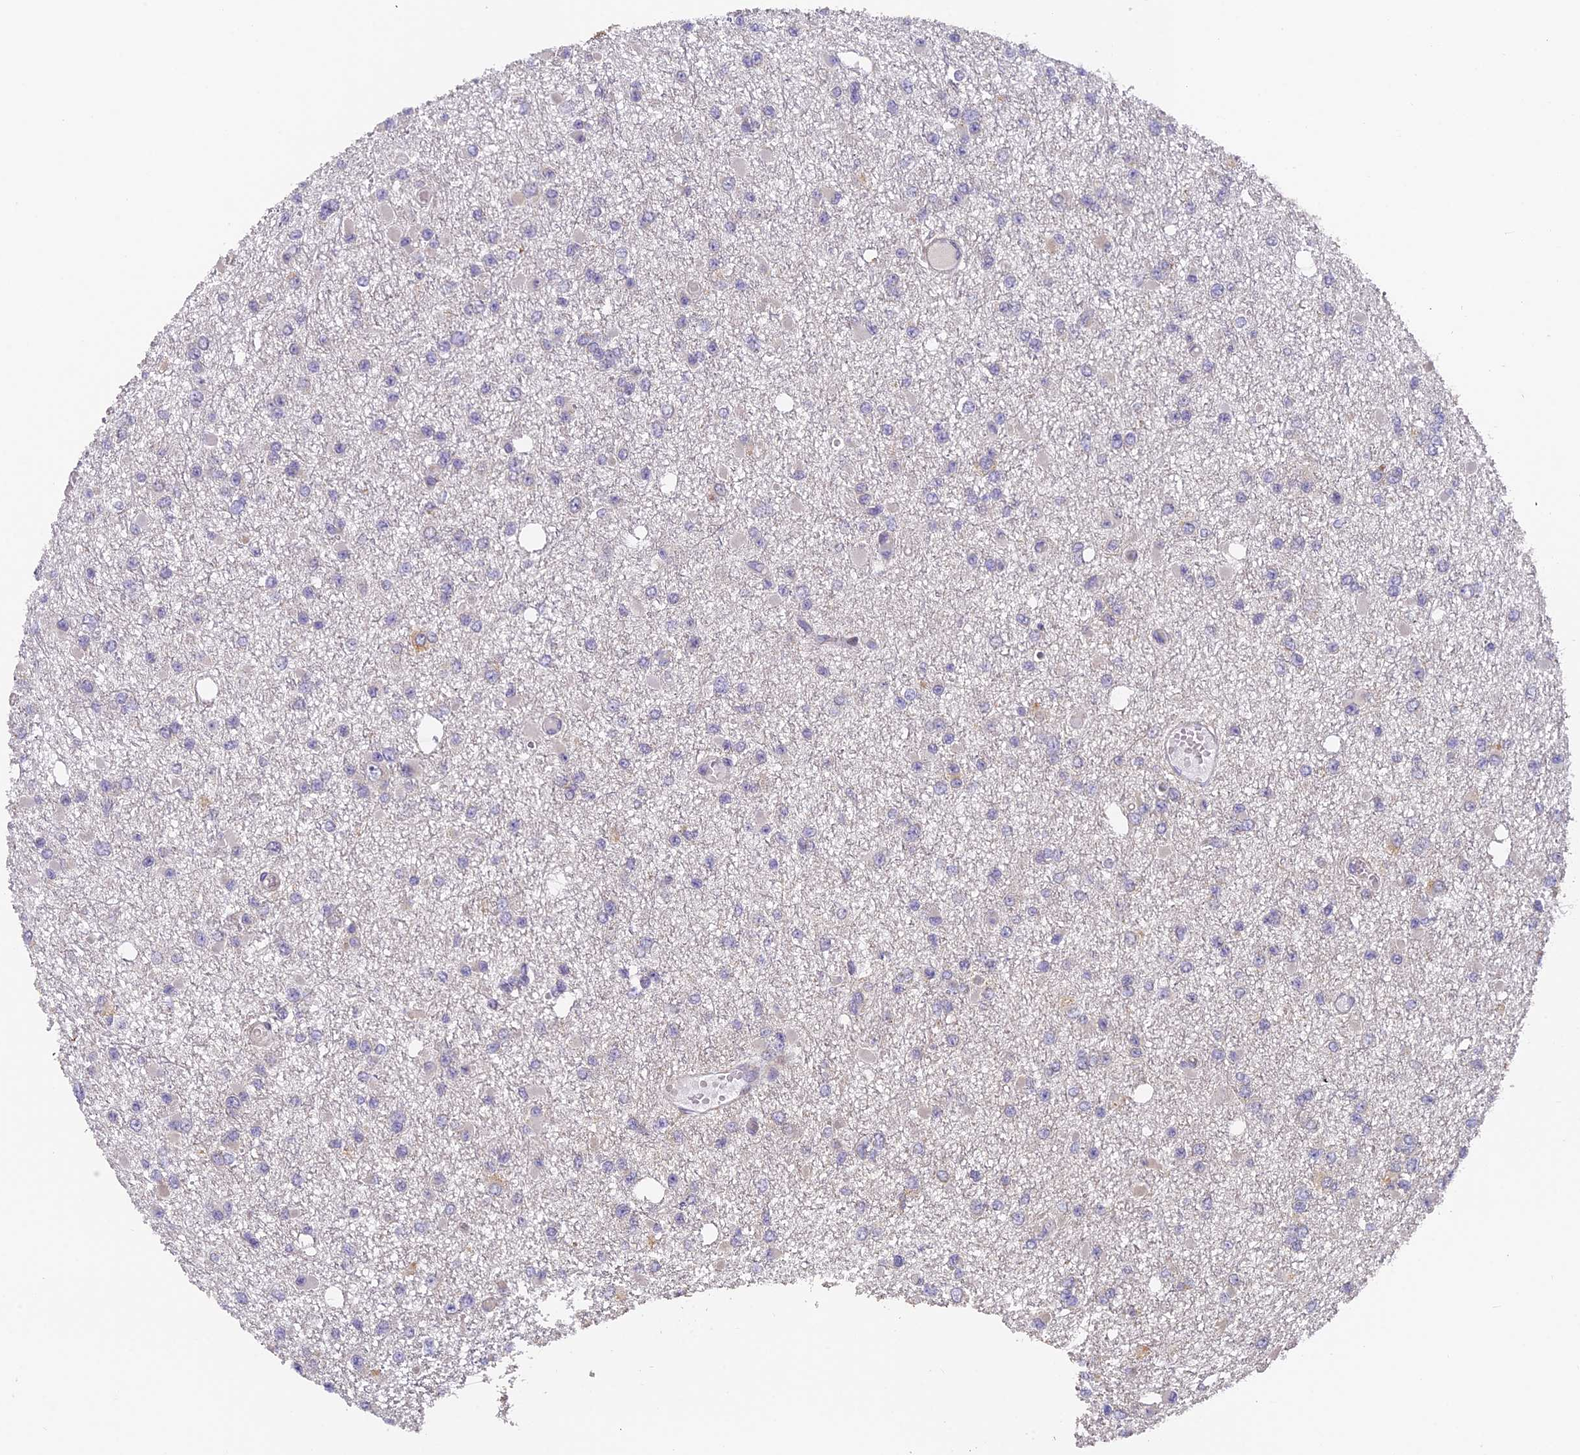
{"staining": {"intensity": "negative", "quantity": "none", "location": "none"}, "tissue": "glioma", "cell_type": "Tumor cells", "image_type": "cancer", "snomed": [{"axis": "morphology", "description": "Glioma, malignant, Low grade"}, {"axis": "topography", "description": "Brain"}], "caption": "Glioma stained for a protein using IHC reveals no positivity tumor cells.", "gene": "RAB28", "patient": {"sex": "female", "age": 22}}